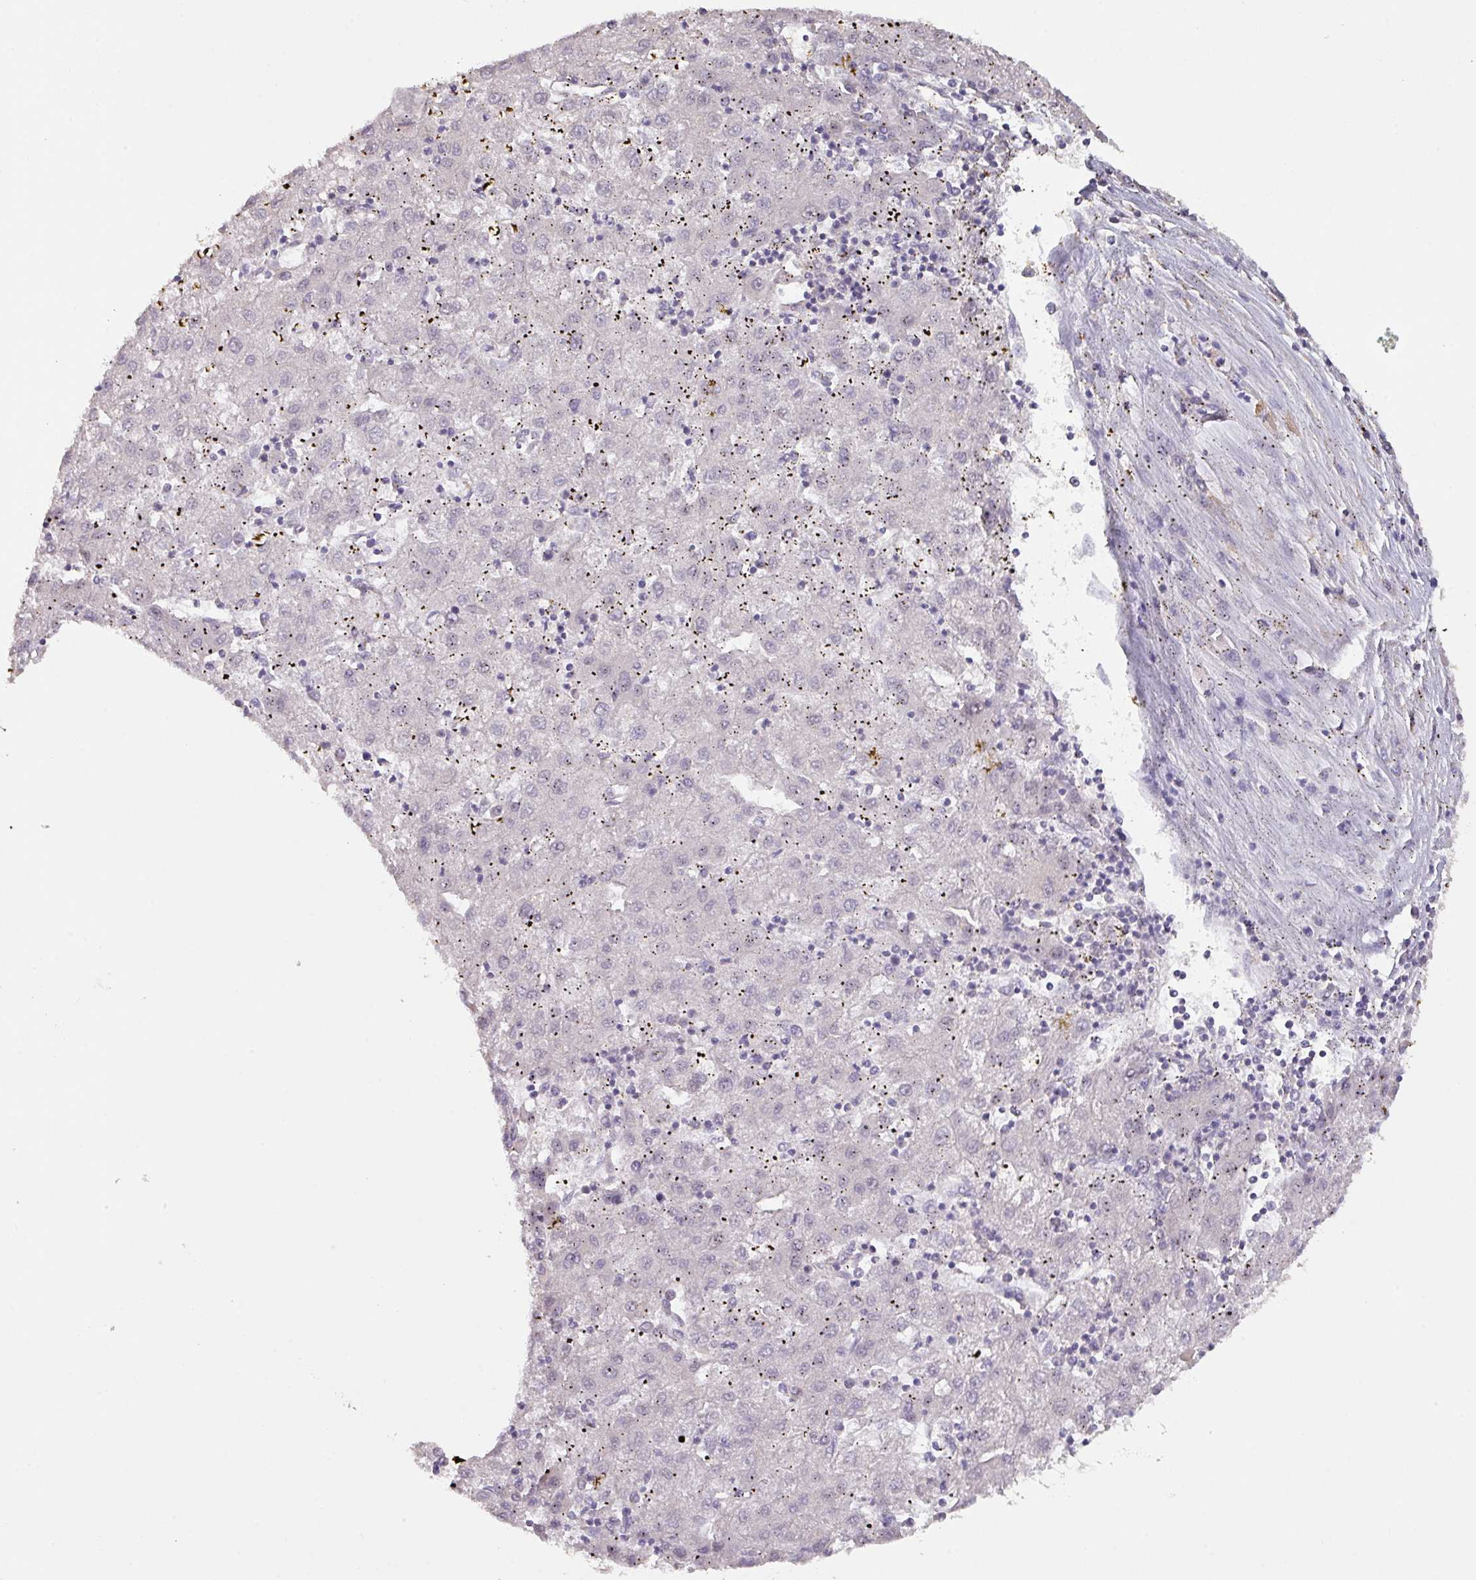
{"staining": {"intensity": "negative", "quantity": "none", "location": "none"}, "tissue": "liver cancer", "cell_type": "Tumor cells", "image_type": "cancer", "snomed": [{"axis": "morphology", "description": "Carcinoma, Hepatocellular, NOS"}, {"axis": "topography", "description": "Liver"}], "caption": "The image reveals no significant expression in tumor cells of liver cancer (hepatocellular carcinoma).", "gene": "PRADC1", "patient": {"sex": "male", "age": 72}}